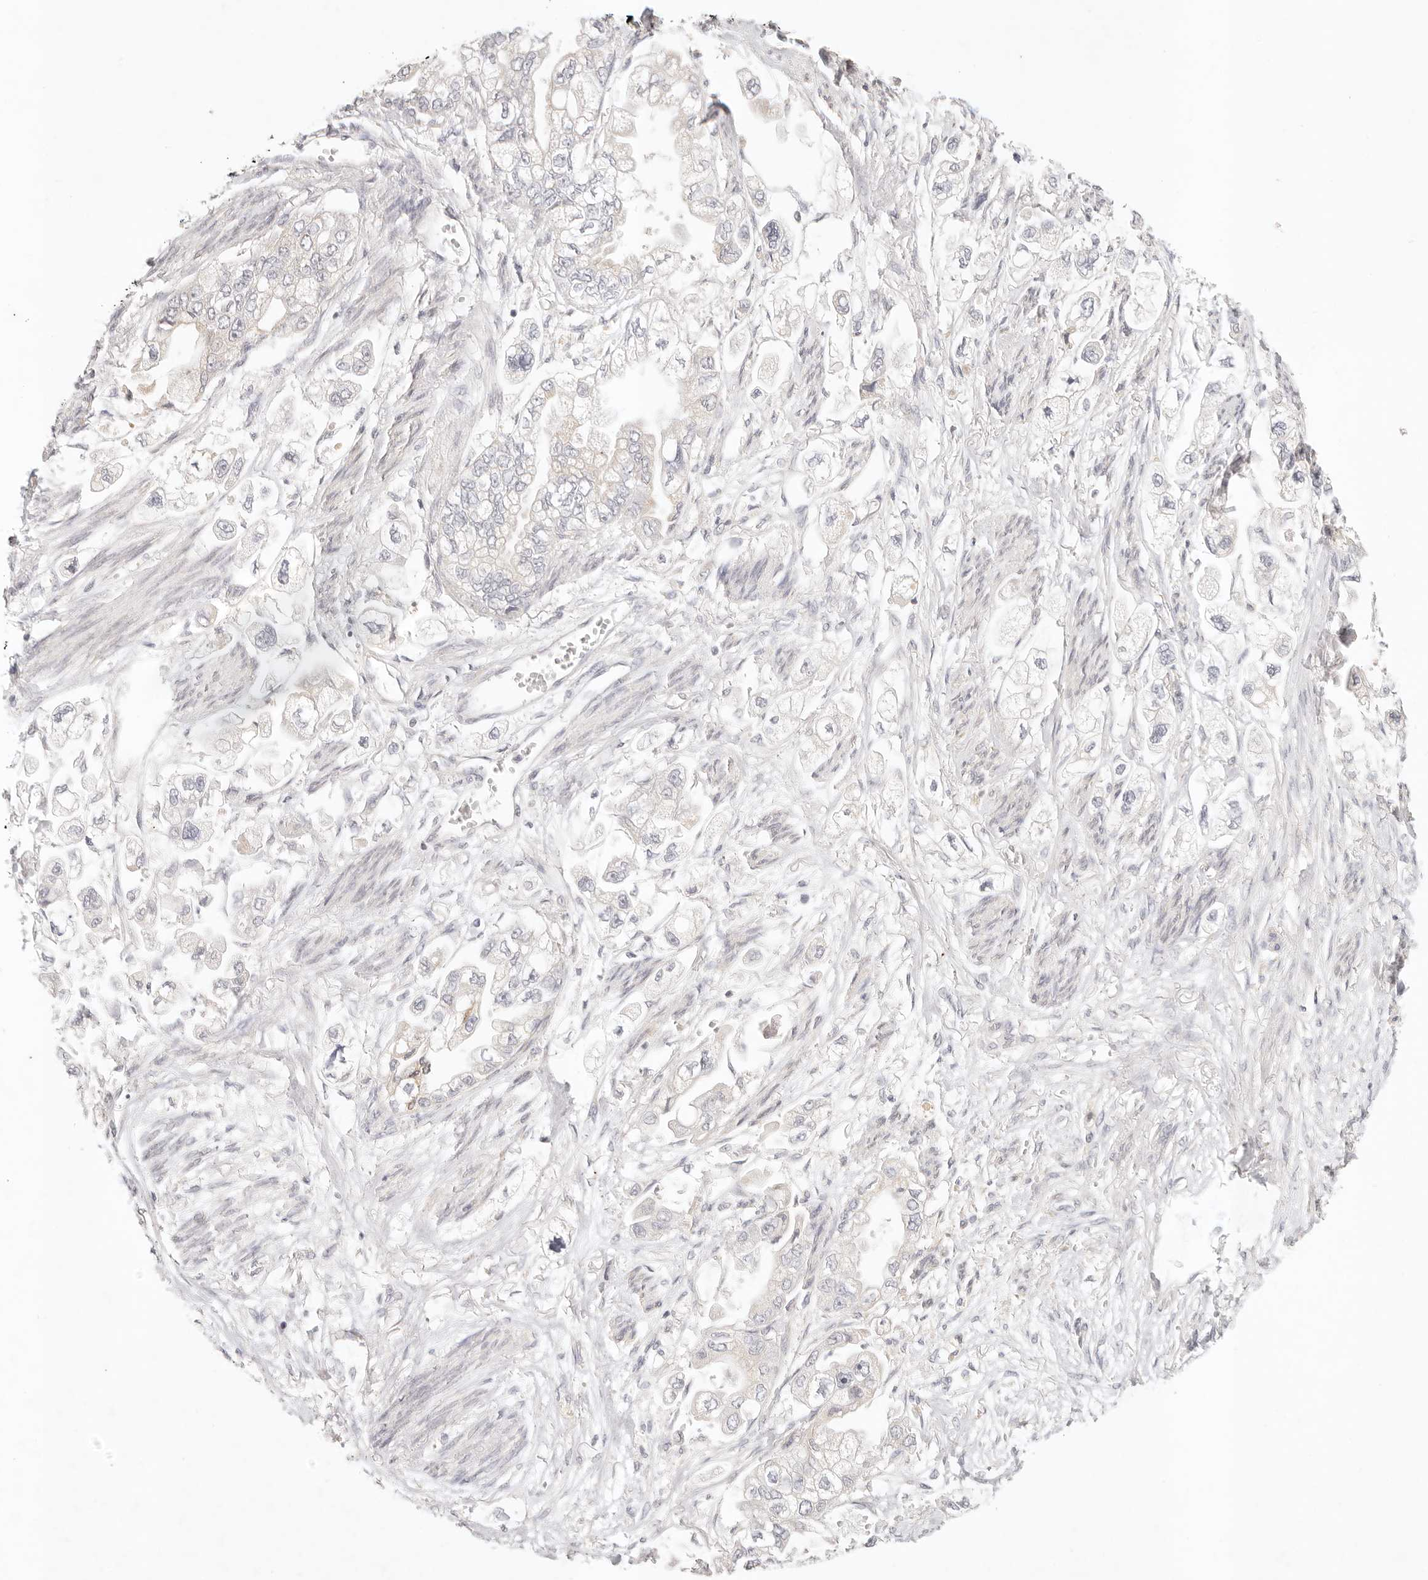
{"staining": {"intensity": "negative", "quantity": "none", "location": "none"}, "tissue": "stomach cancer", "cell_type": "Tumor cells", "image_type": "cancer", "snomed": [{"axis": "morphology", "description": "Adenocarcinoma, NOS"}, {"axis": "topography", "description": "Stomach"}], "caption": "Immunohistochemistry (IHC) micrograph of neoplastic tissue: stomach adenocarcinoma stained with DAB (3,3'-diaminobenzidine) displays no significant protein staining in tumor cells.", "gene": "GPR156", "patient": {"sex": "male", "age": 62}}